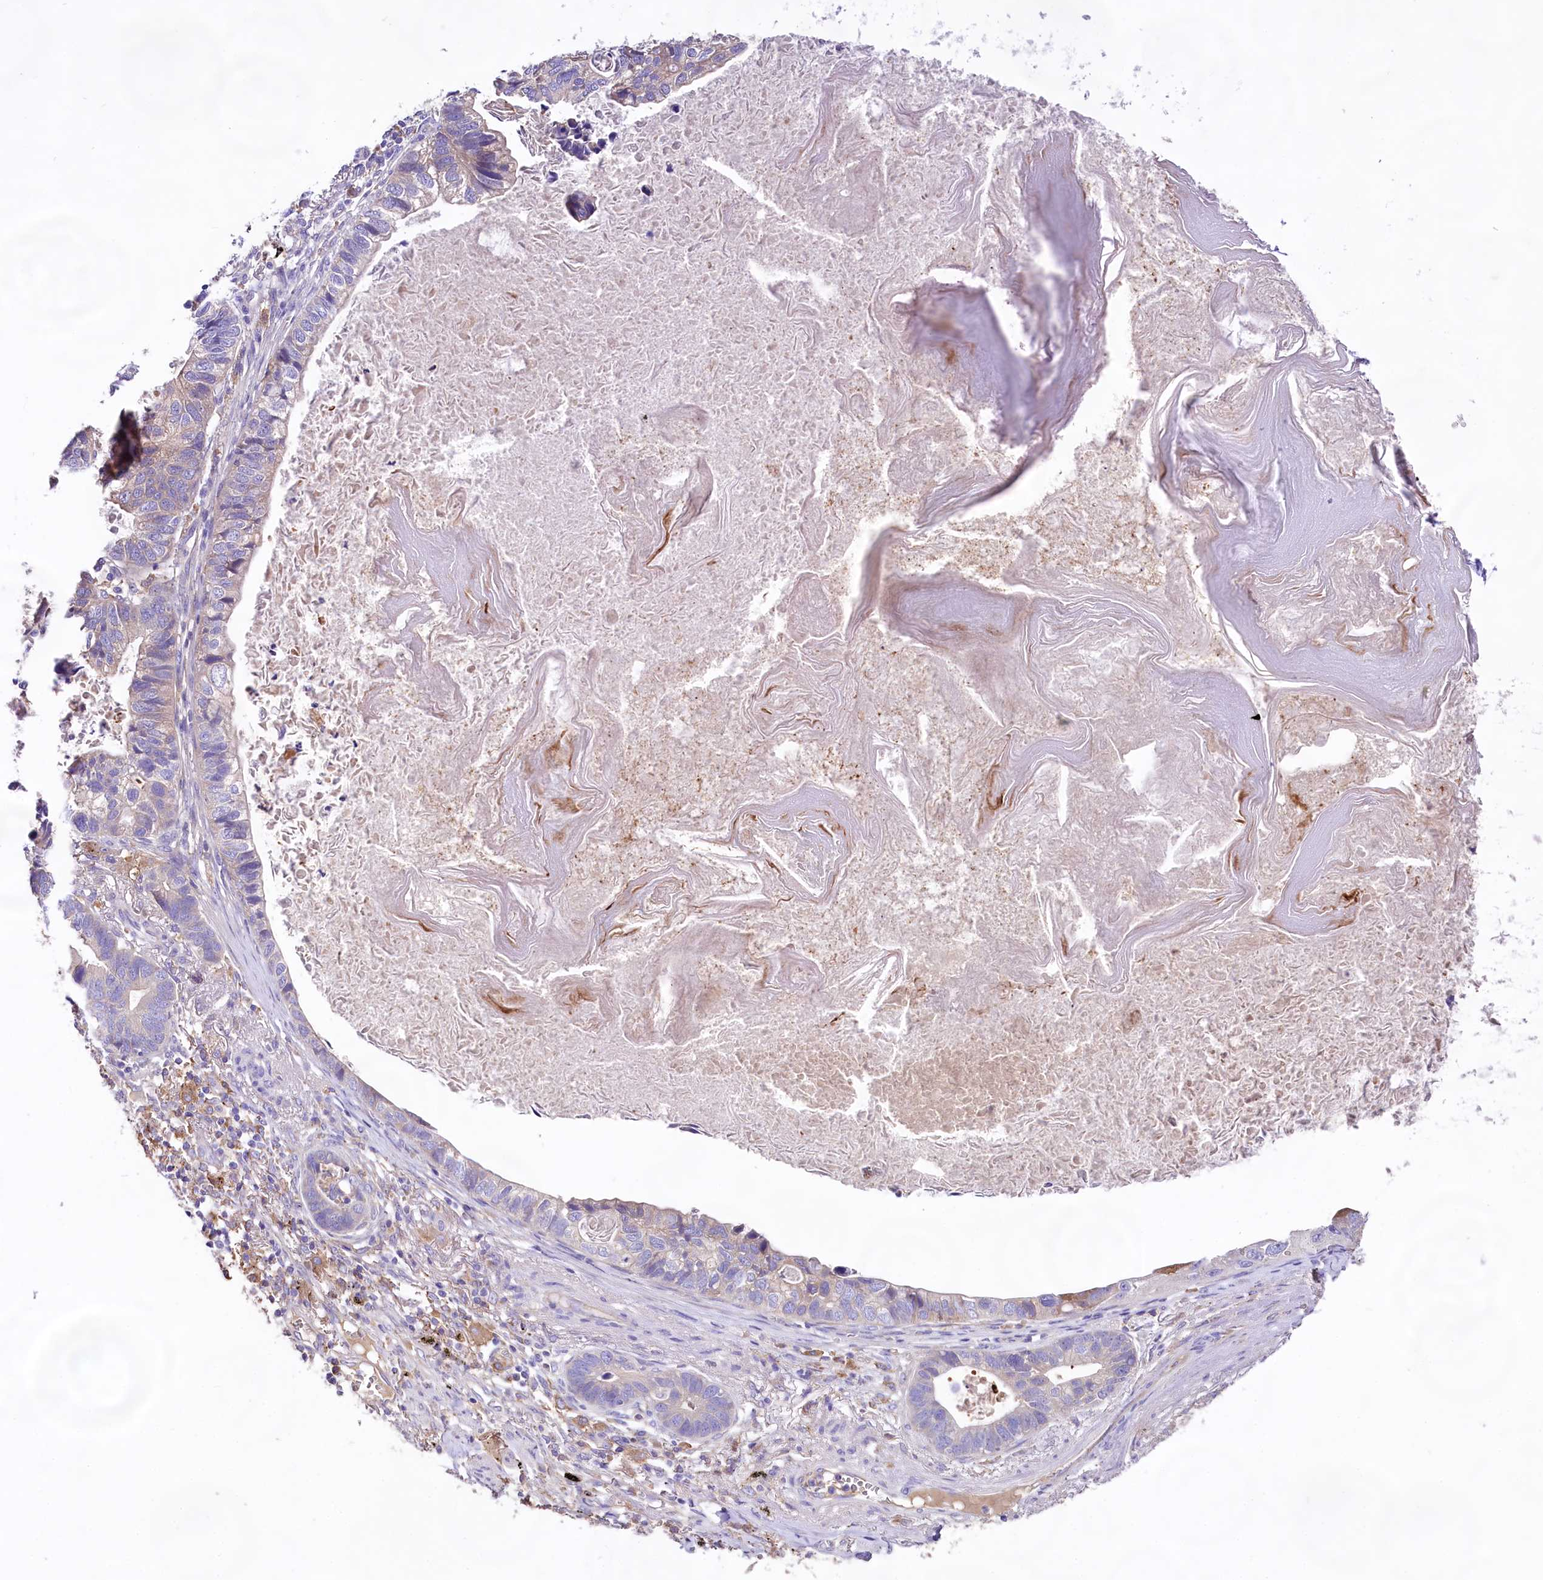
{"staining": {"intensity": "negative", "quantity": "none", "location": "none"}, "tissue": "lung cancer", "cell_type": "Tumor cells", "image_type": "cancer", "snomed": [{"axis": "morphology", "description": "Adenocarcinoma, NOS"}, {"axis": "topography", "description": "Lung"}], "caption": "DAB immunohistochemical staining of human lung cancer demonstrates no significant staining in tumor cells. (Immunohistochemistry, brightfield microscopy, high magnification).", "gene": "DMXL2", "patient": {"sex": "male", "age": 67}}